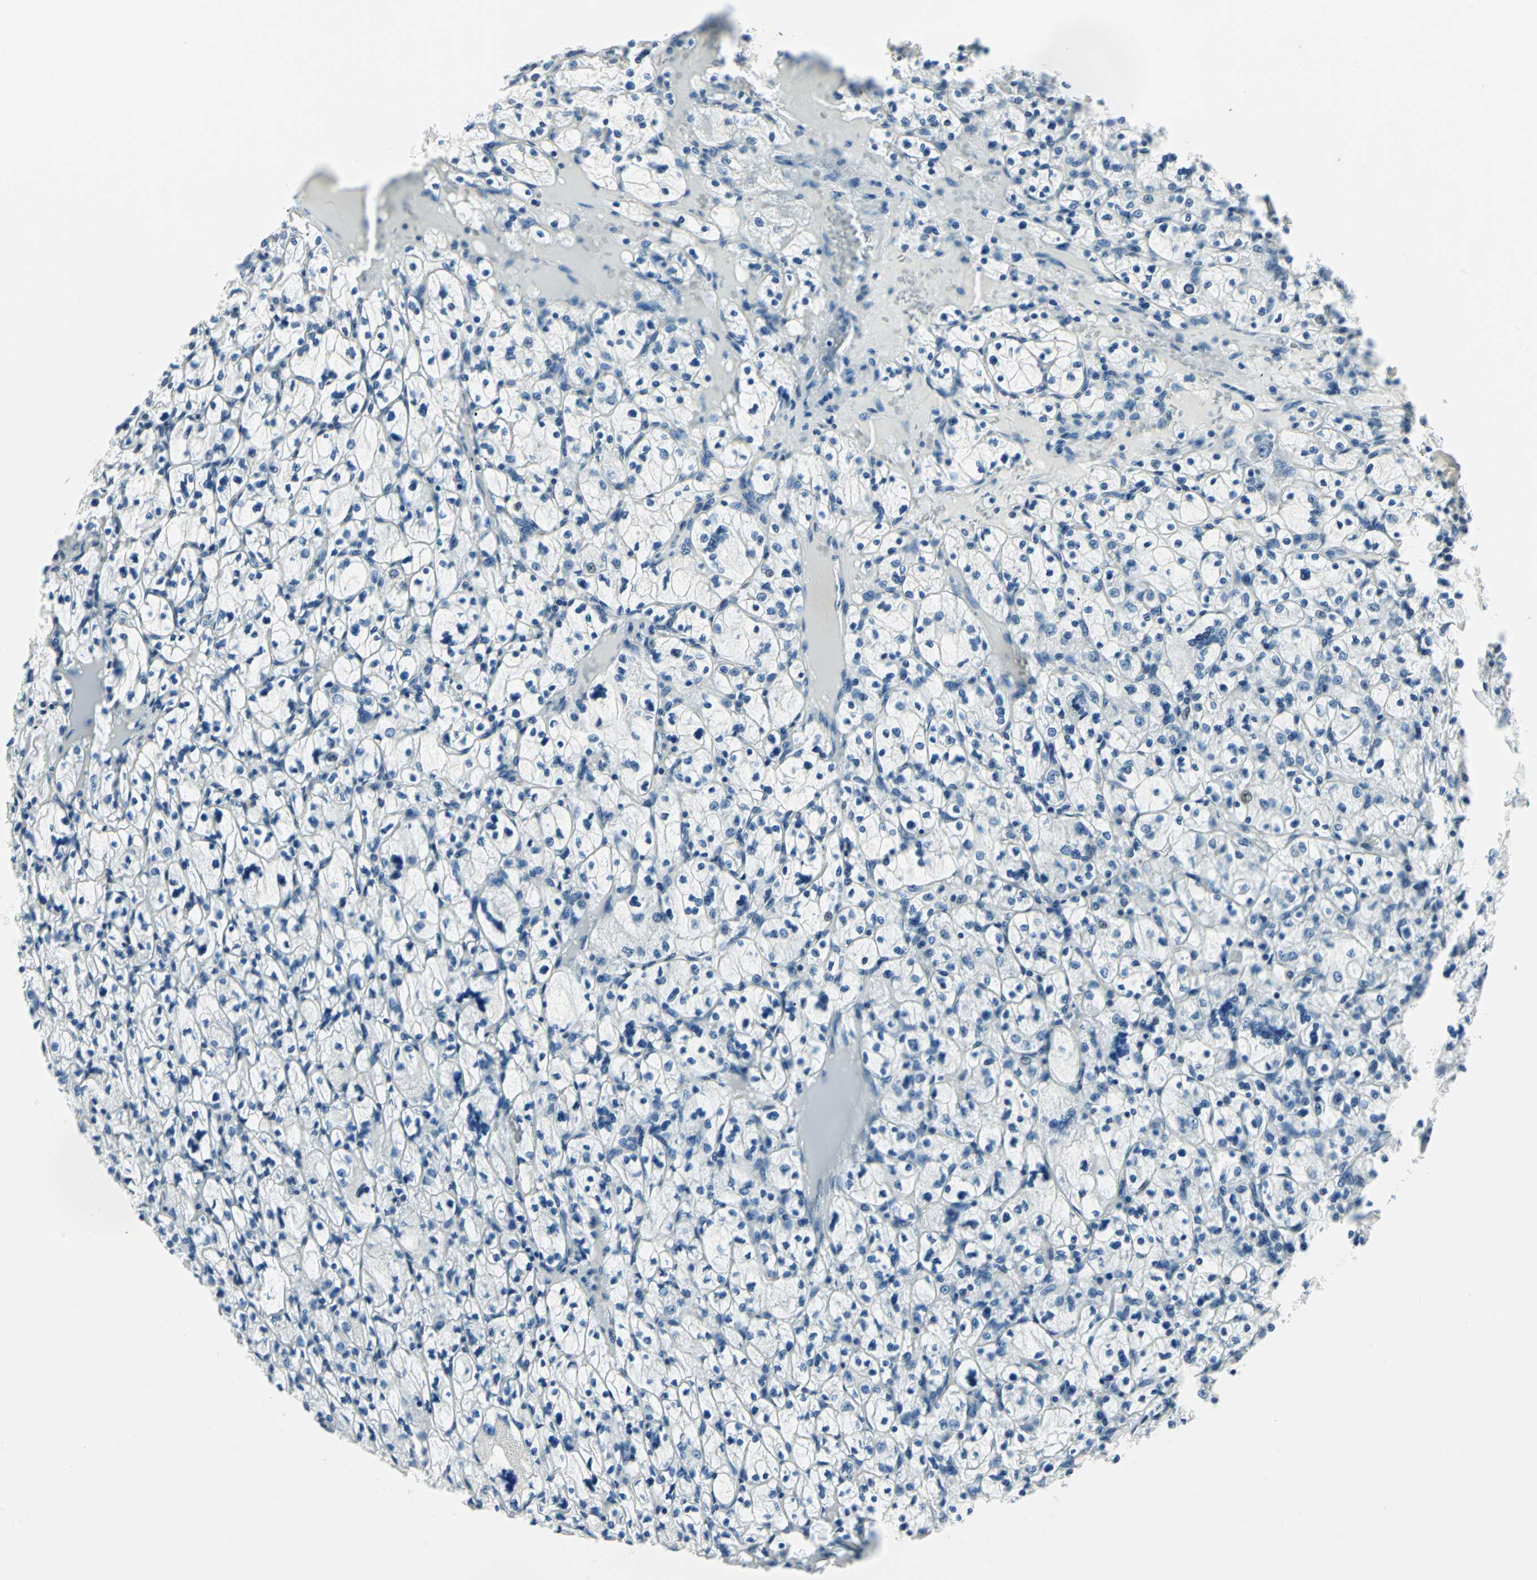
{"staining": {"intensity": "negative", "quantity": "none", "location": "none"}, "tissue": "renal cancer", "cell_type": "Tumor cells", "image_type": "cancer", "snomed": [{"axis": "morphology", "description": "Adenocarcinoma, NOS"}, {"axis": "topography", "description": "Kidney"}], "caption": "Immunohistochemistry of human adenocarcinoma (renal) demonstrates no expression in tumor cells.", "gene": "MEIS2", "patient": {"sex": "female", "age": 83}}